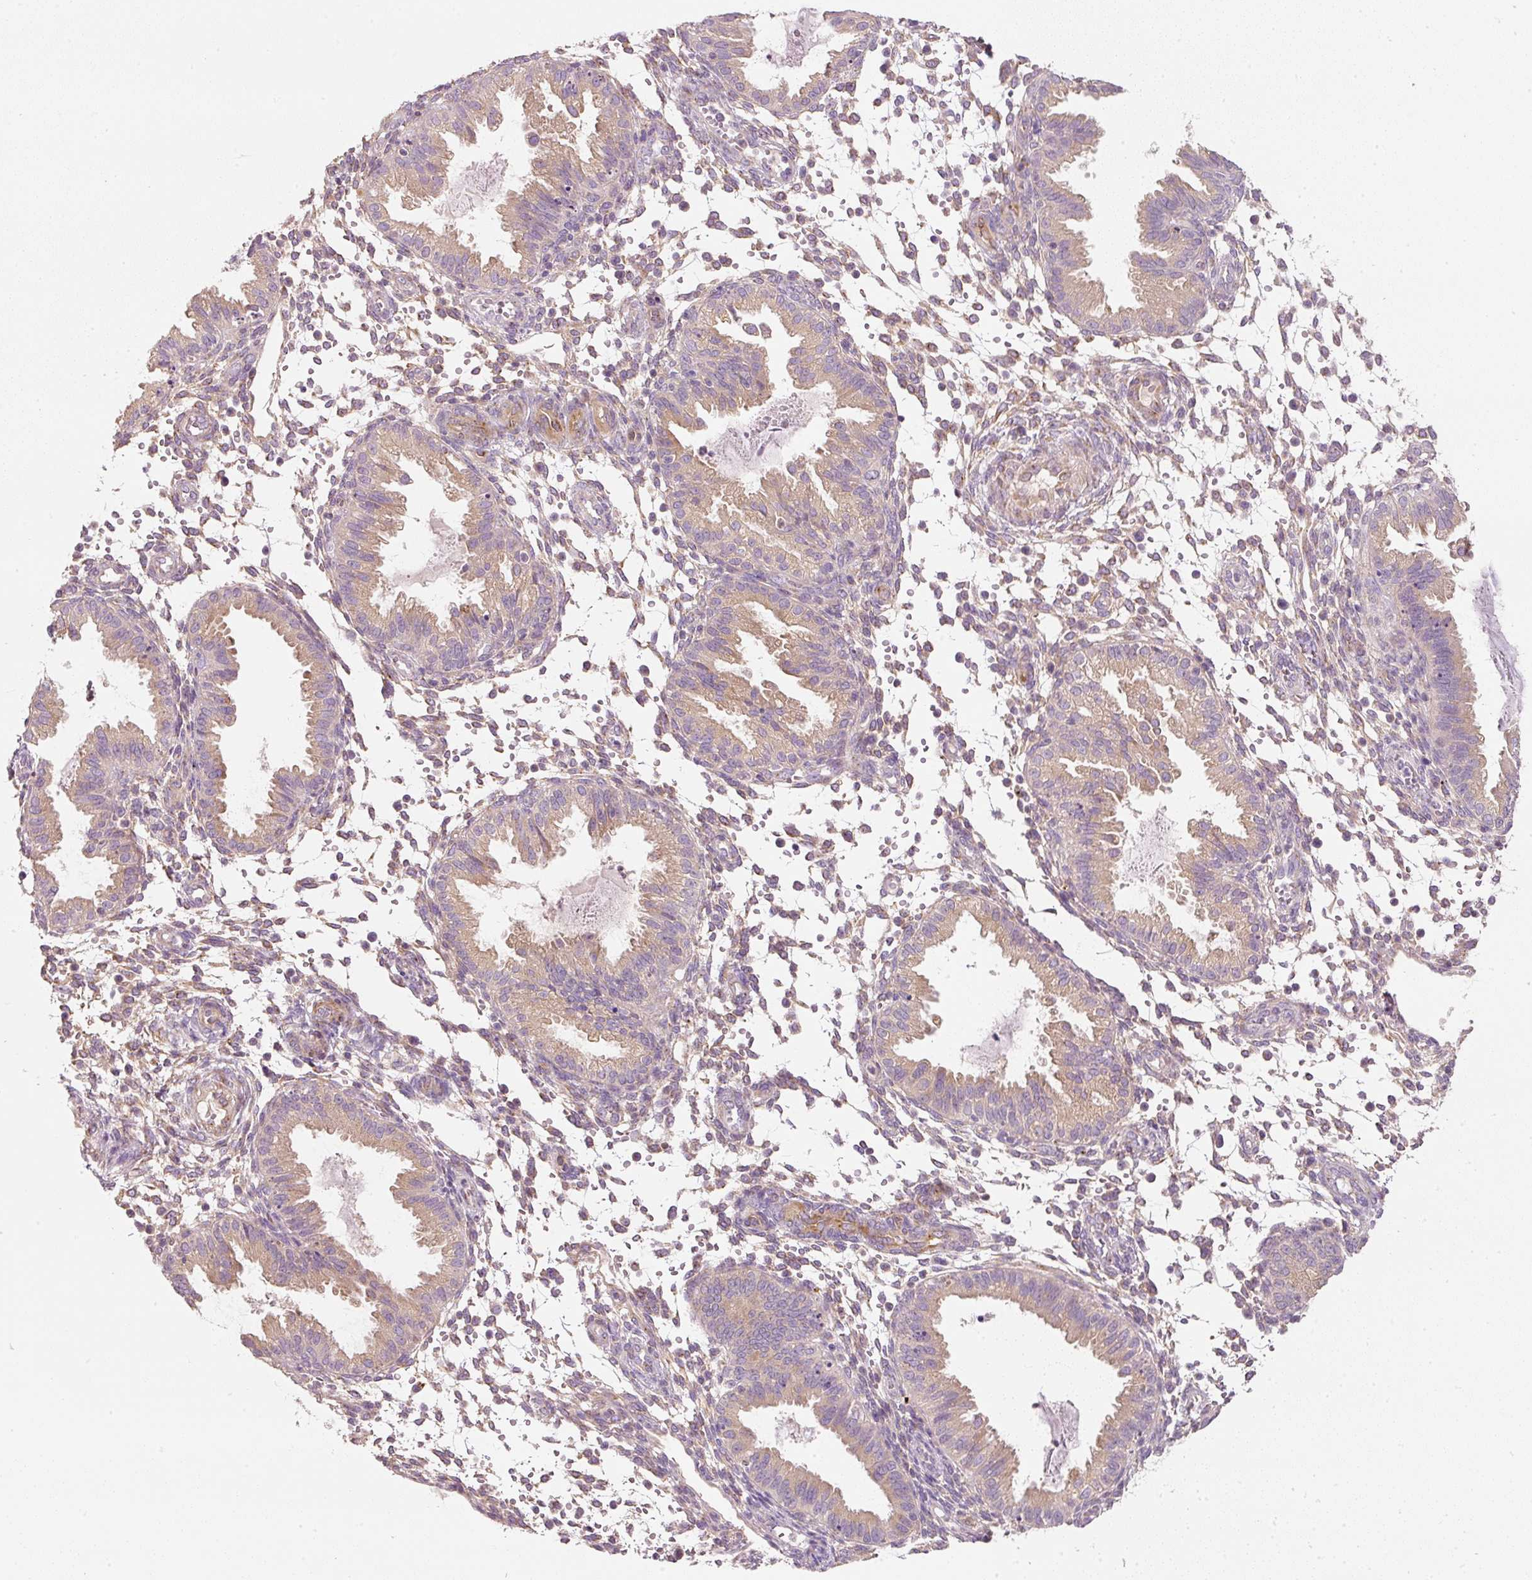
{"staining": {"intensity": "weak", "quantity": "25%-75%", "location": "cytoplasmic/membranous"}, "tissue": "endometrium", "cell_type": "Cells in endometrial stroma", "image_type": "normal", "snomed": [{"axis": "morphology", "description": "Normal tissue, NOS"}, {"axis": "topography", "description": "Endometrium"}], "caption": "Protein staining shows weak cytoplasmic/membranous positivity in approximately 25%-75% of cells in endometrial stroma in benign endometrium.", "gene": "RNF167", "patient": {"sex": "female", "age": 33}}